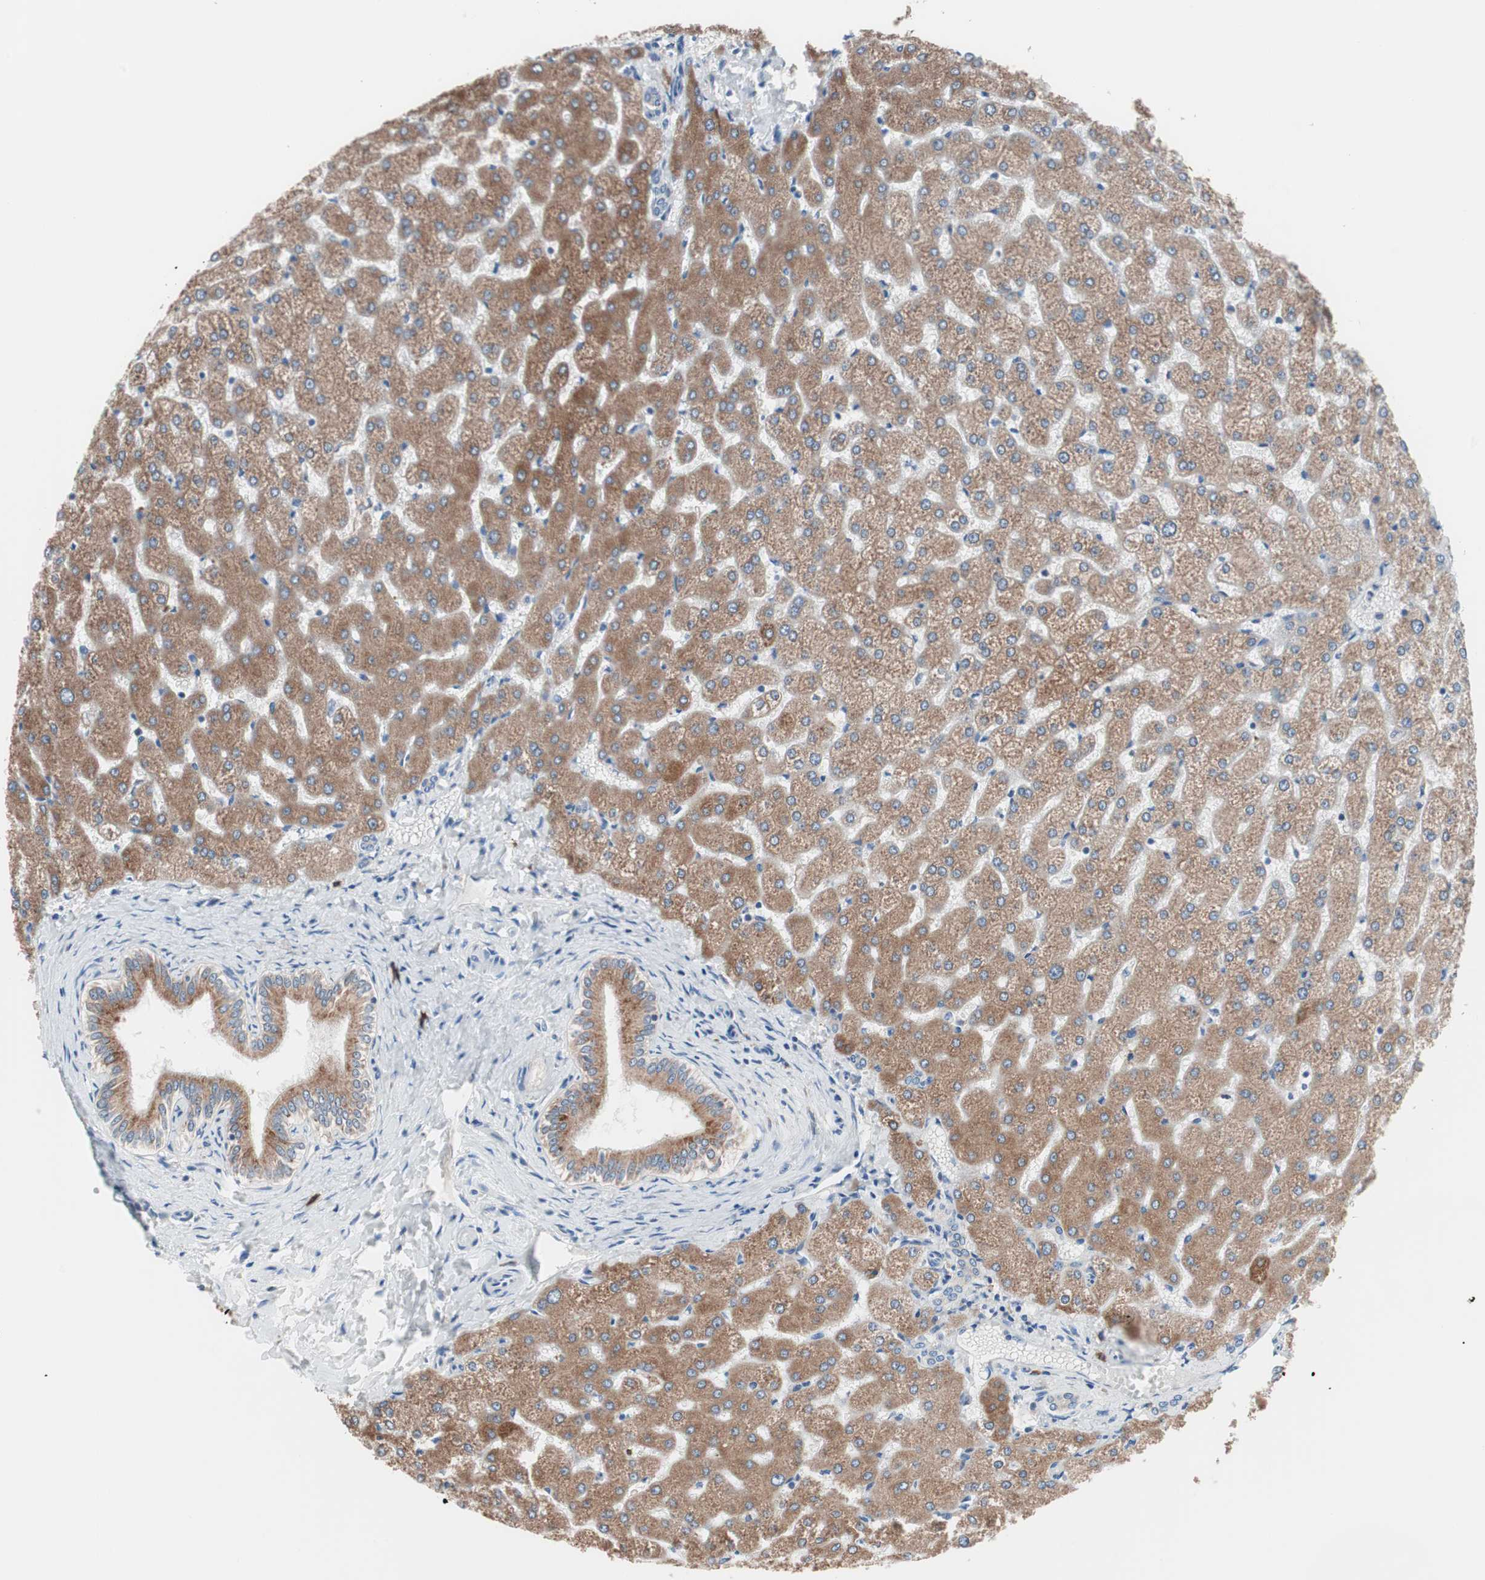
{"staining": {"intensity": "moderate", "quantity": ">75%", "location": "cytoplasmic/membranous"}, "tissue": "liver", "cell_type": "Cholangiocytes", "image_type": "normal", "snomed": [{"axis": "morphology", "description": "Normal tissue, NOS"}, {"axis": "topography", "description": "Liver"}], "caption": "Liver stained with immunohistochemistry exhibits moderate cytoplasmic/membranous expression in about >75% of cholangiocytes.", "gene": "SLC27A4", "patient": {"sex": "female", "age": 32}}